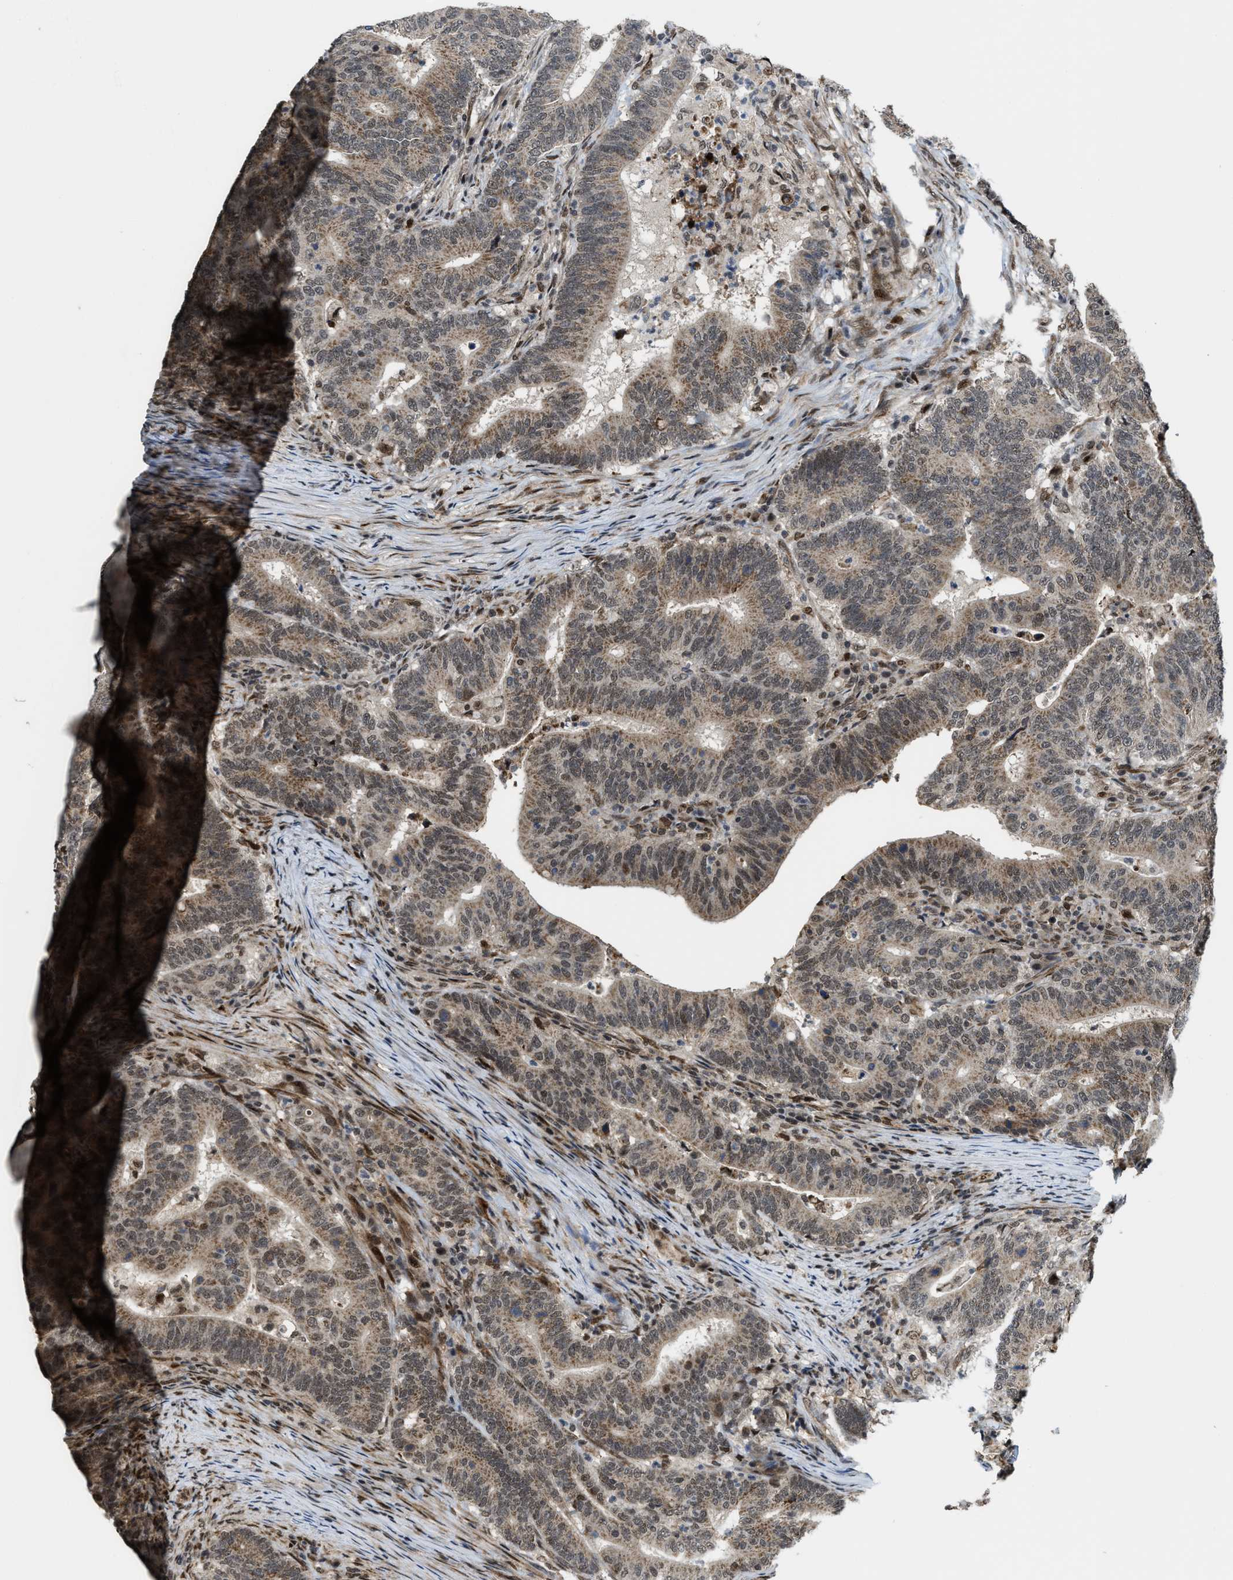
{"staining": {"intensity": "moderate", "quantity": ">75%", "location": "cytoplasmic/membranous,nuclear"}, "tissue": "colorectal cancer", "cell_type": "Tumor cells", "image_type": "cancer", "snomed": [{"axis": "morphology", "description": "Adenocarcinoma, NOS"}, {"axis": "topography", "description": "Colon"}], "caption": "Protein expression analysis of colorectal cancer (adenocarcinoma) exhibits moderate cytoplasmic/membranous and nuclear positivity in approximately >75% of tumor cells.", "gene": "ZNF250", "patient": {"sex": "female", "age": 66}}